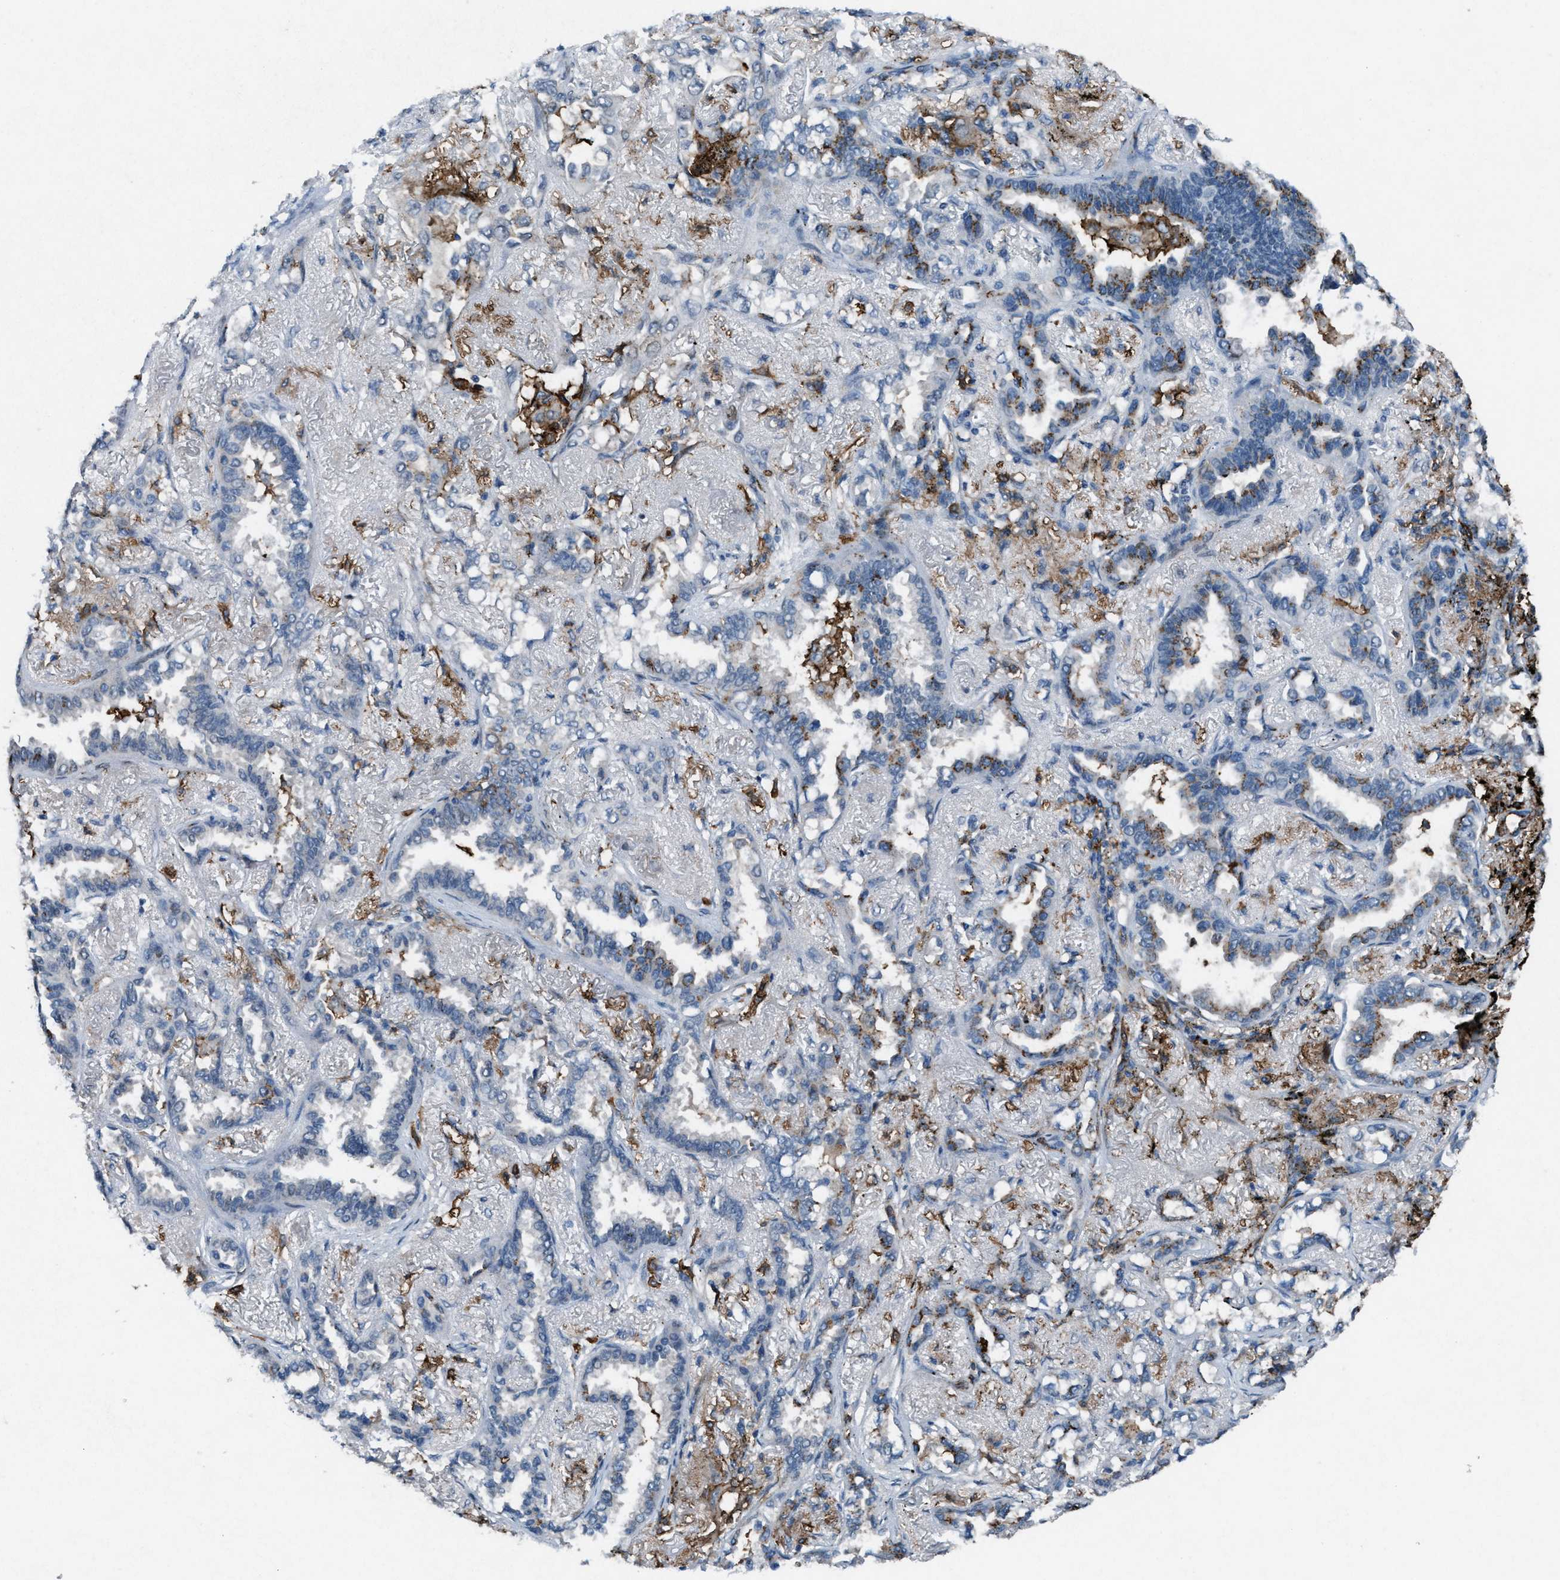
{"staining": {"intensity": "moderate", "quantity": "25%-75%", "location": "cytoplasmic/membranous"}, "tissue": "lung cancer", "cell_type": "Tumor cells", "image_type": "cancer", "snomed": [{"axis": "morphology", "description": "Adenocarcinoma, NOS"}, {"axis": "topography", "description": "Lung"}], "caption": "Moderate cytoplasmic/membranous staining is identified in approximately 25%-75% of tumor cells in lung cancer.", "gene": "FCER1G", "patient": {"sex": "male", "age": 59}}